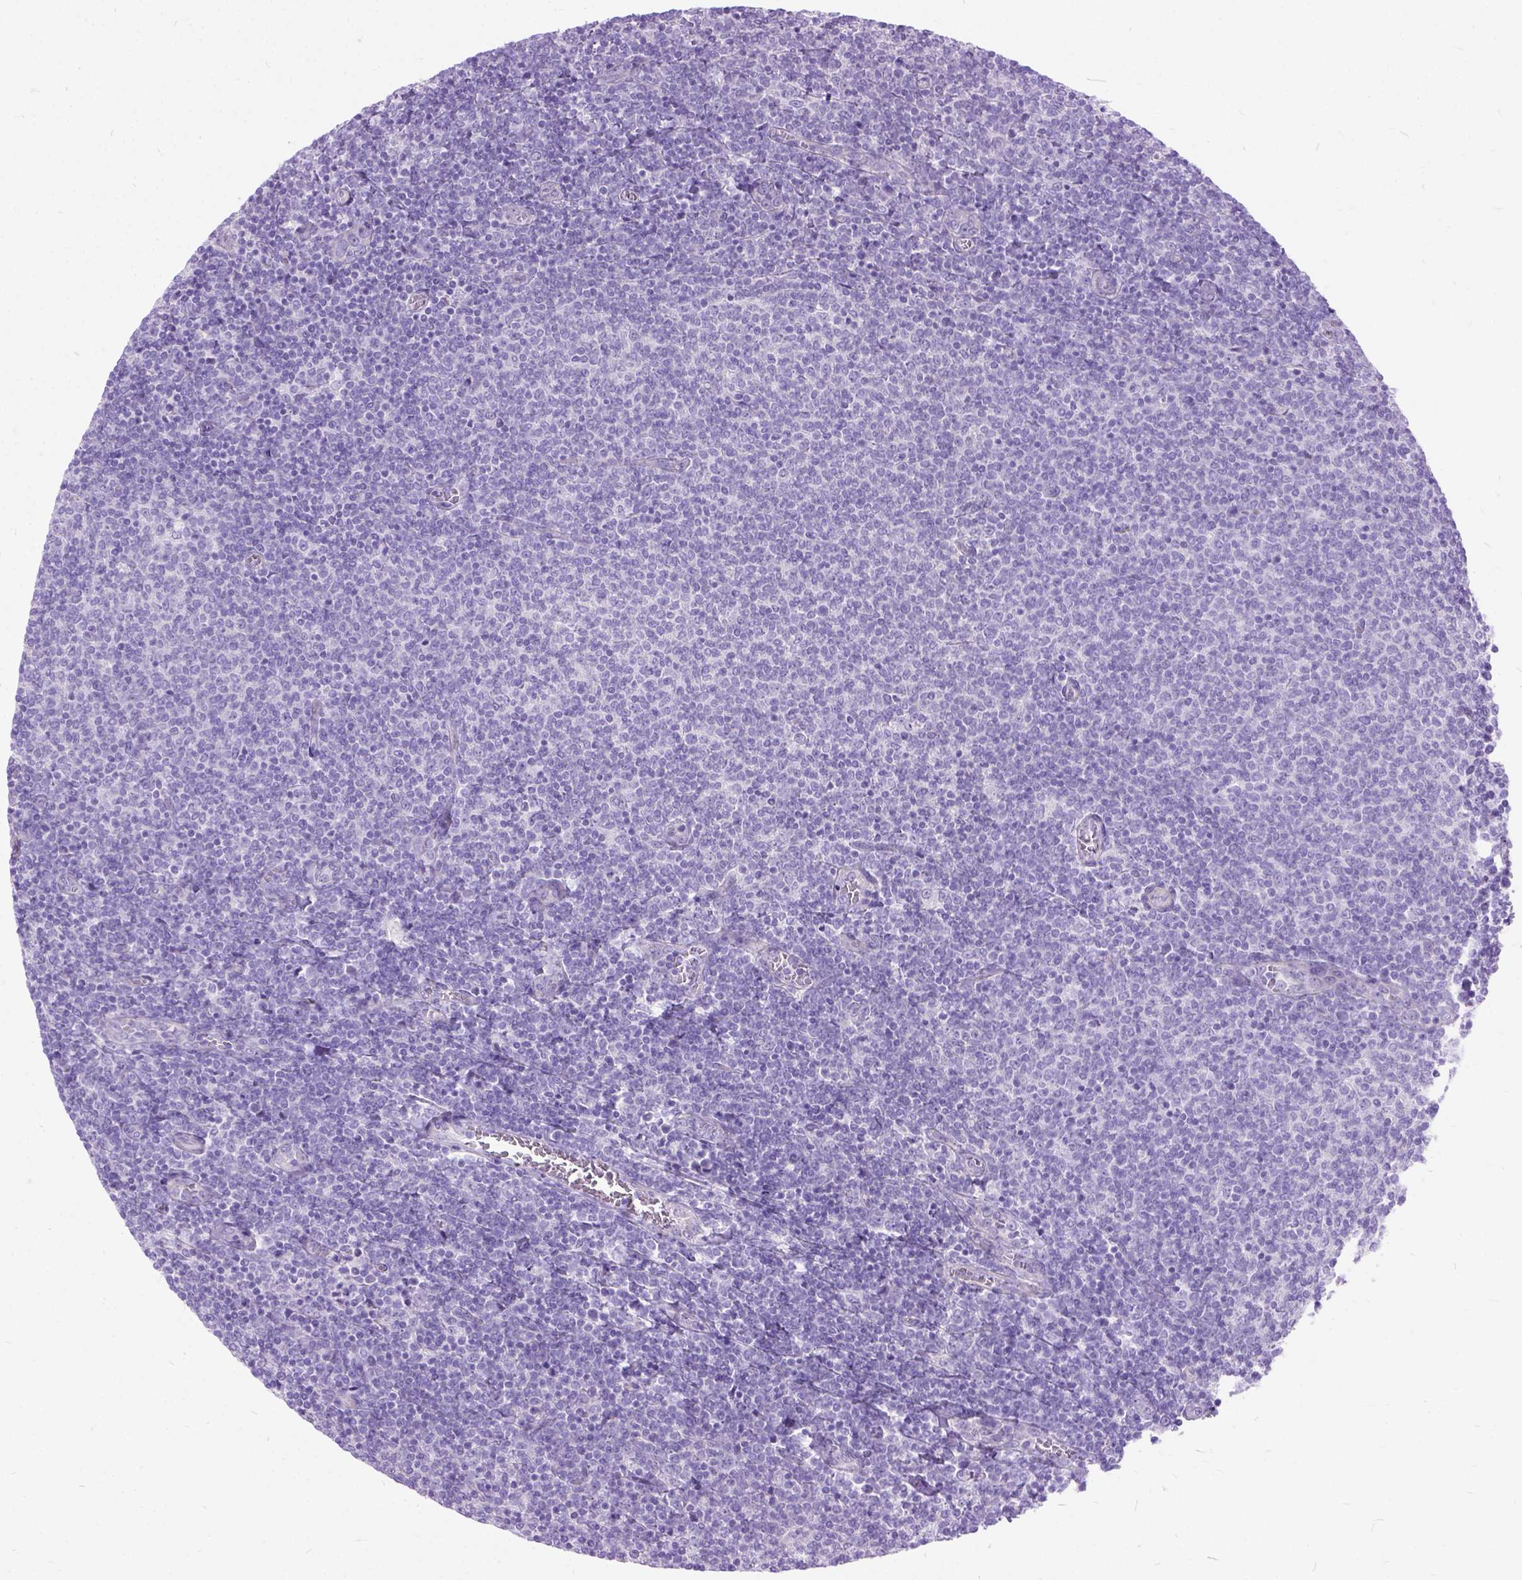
{"staining": {"intensity": "negative", "quantity": "none", "location": "none"}, "tissue": "lymphoma", "cell_type": "Tumor cells", "image_type": "cancer", "snomed": [{"axis": "morphology", "description": "Malignant lymphoma, non-Hodgkin's type, Low grade"}, {"axis": "topography", "description": "Lymph node"}], "caption": "Lymphoma was stained to show a protein in brown. There is no significant staining in tumor cells. (Stains: DAB (3,3'-diaminobenzidine) immunohistochemistry (IHC) with hematoxylin counter stain, Microscopy: brightfield microscopy at high magnification).", "gene": "ARL9", "patient": {"sex": "male", "age": 52}}